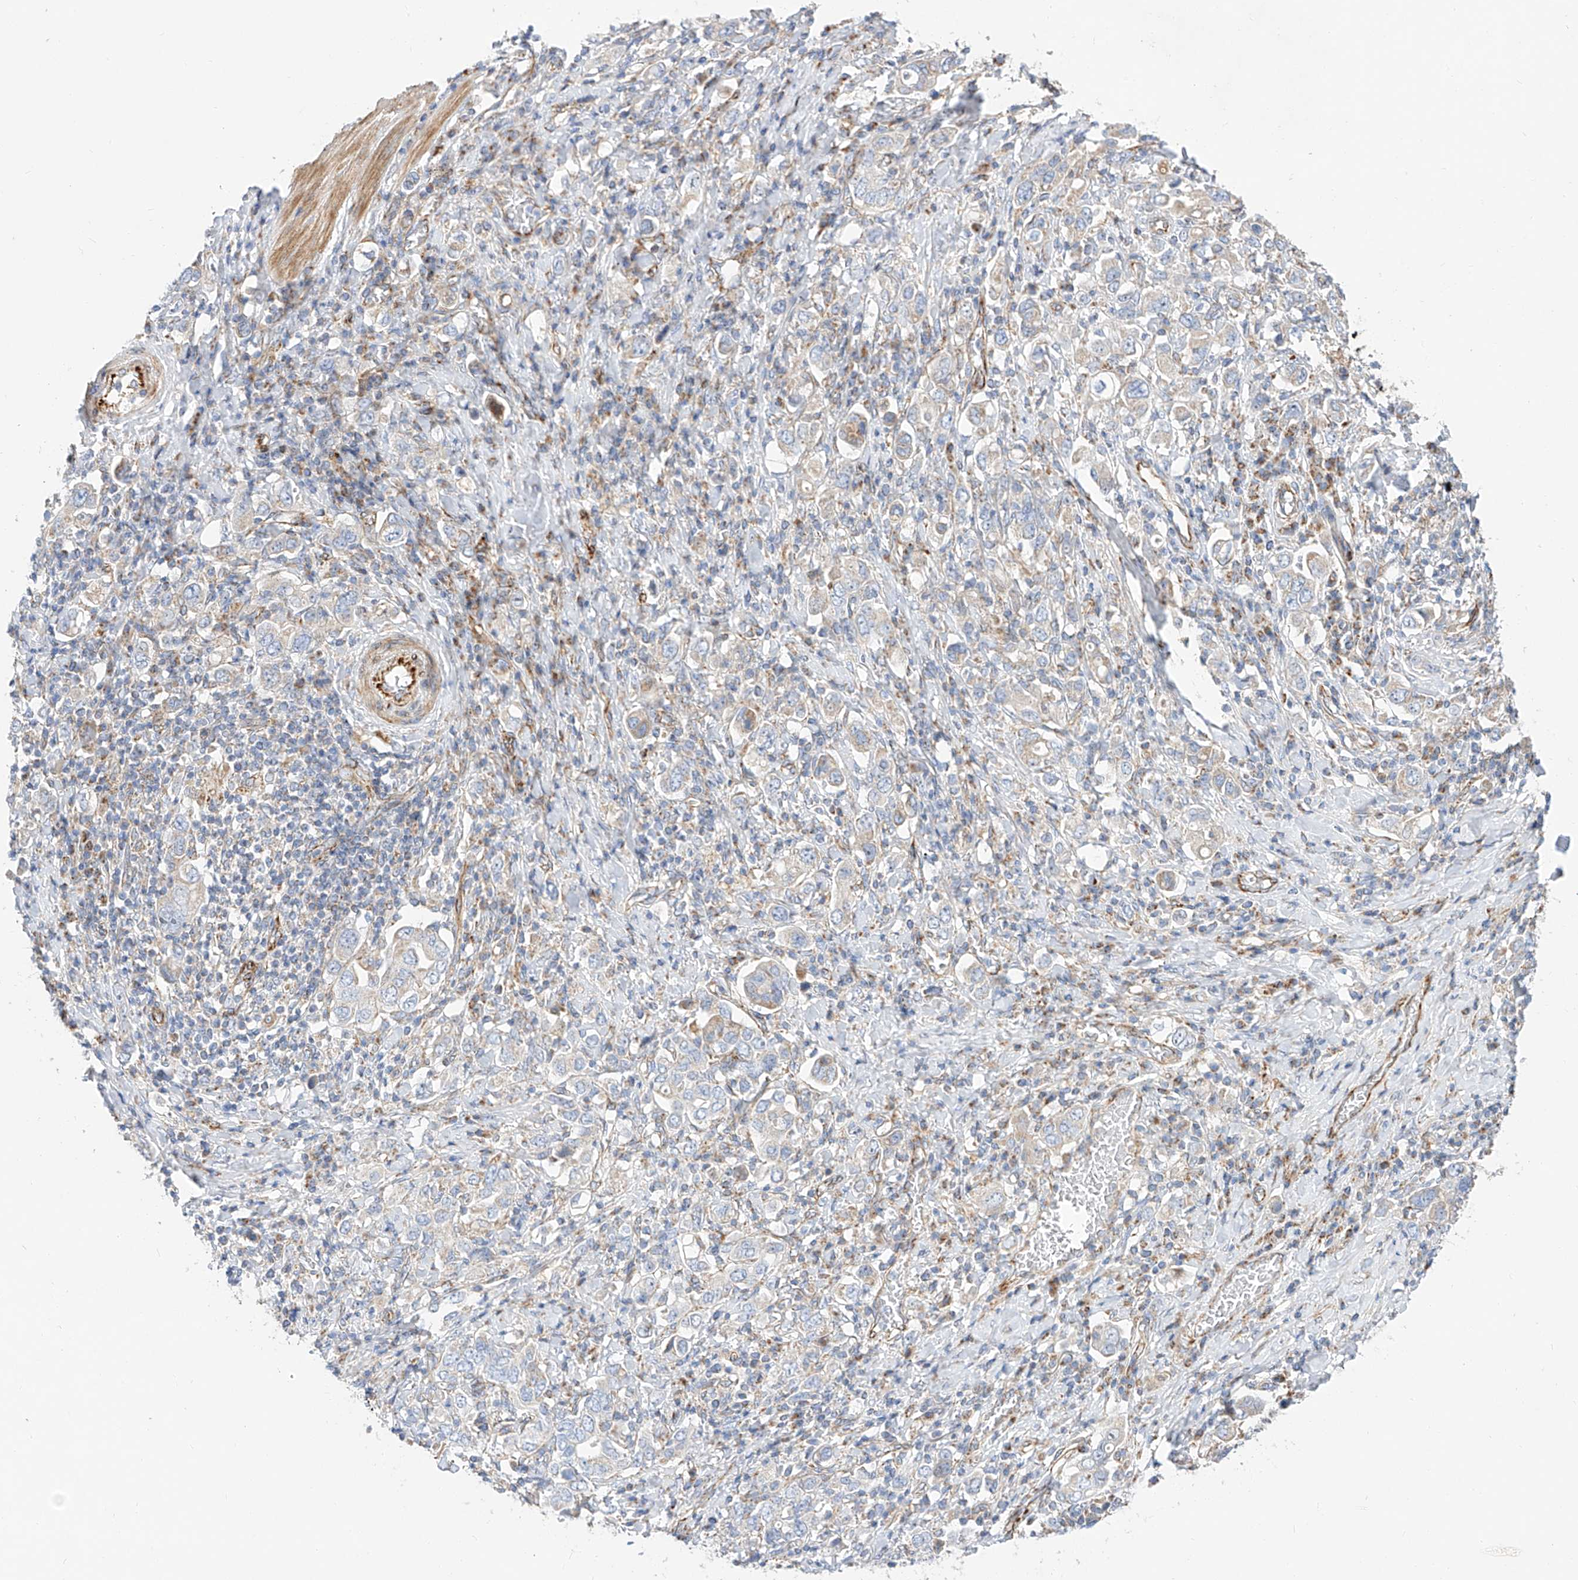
{"staining": {"intensity": "weak", "quantity": "<25%", "location": "cytoplasmic/membranous"}, "tissue": "stomach cancer", "cell_type": "Tumor cells", "image_type": "cancer", "snomed": [{"axis": "morphology", "description": "Adenocarcinoma, NOS"}, {"axis": "topography", "description": "Stomach, upper"}], "caption": "Immunohistochemistry (IHC) photomicrograph of neoplastic tissue: human adenocarcinoma (stomach) stained with DAB (3,3'-diaminobenzidine) shows no significant protein staining in tumor cells.", "gene": "CST9", "patient": {"sex": "male", "age": 62}}